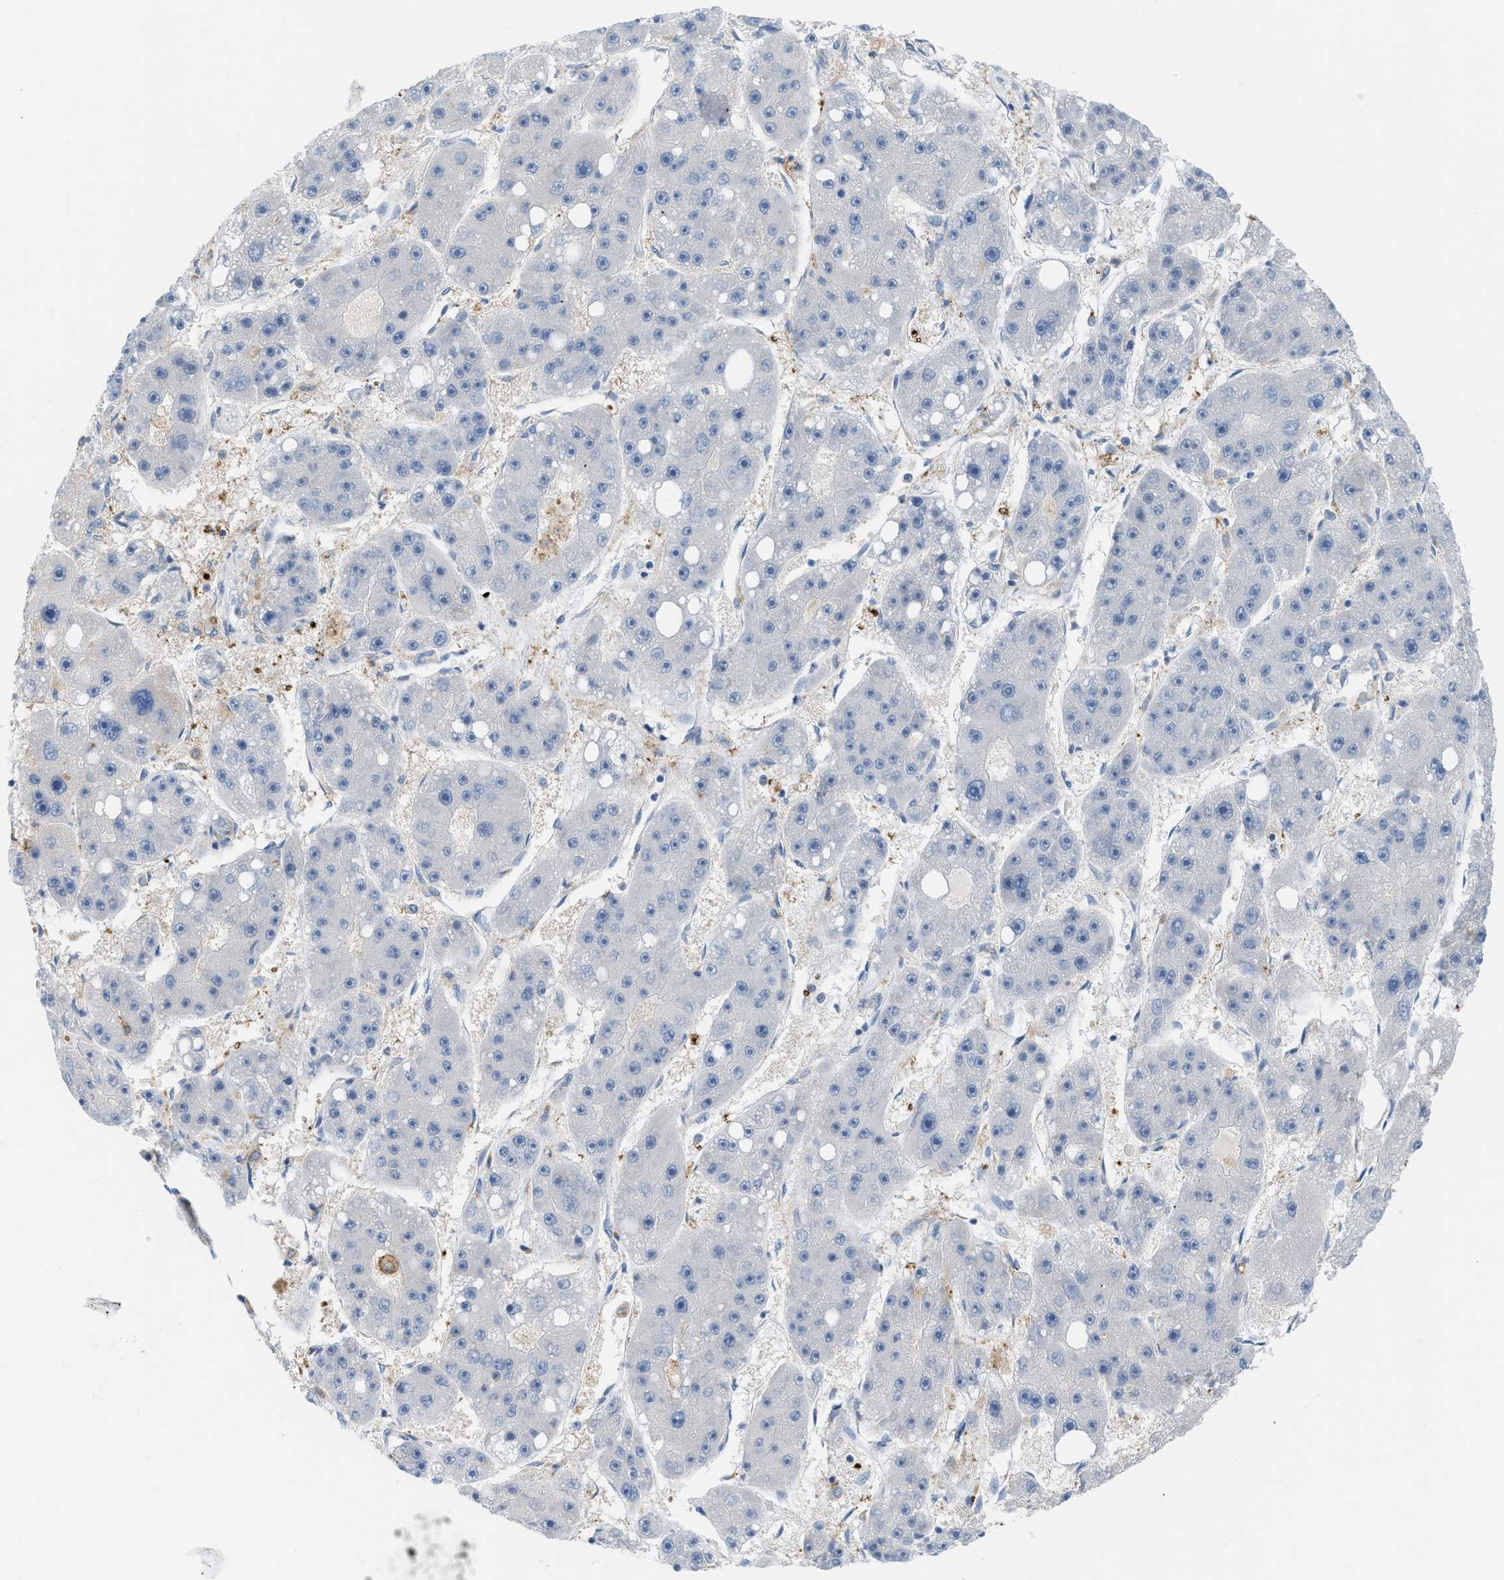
{"staining": {"intensity": "negative", "quantity": "none", "location": "none"}, "tissue": "liver cancer", "cell_type": "Tumor cells", "image_type": "cancer", "snomed": [{"axis": "morphology", "description": "Carcinoma, Hepatocellular, NOS"}, {"axis": "topography", "description": "Liver"}], "caption": "Tumor cells are negative for protein expression in human hepatocellular carcinoma (liver).", "gene": "CSTB", "patient": {"sex": "female", "age": 61}}